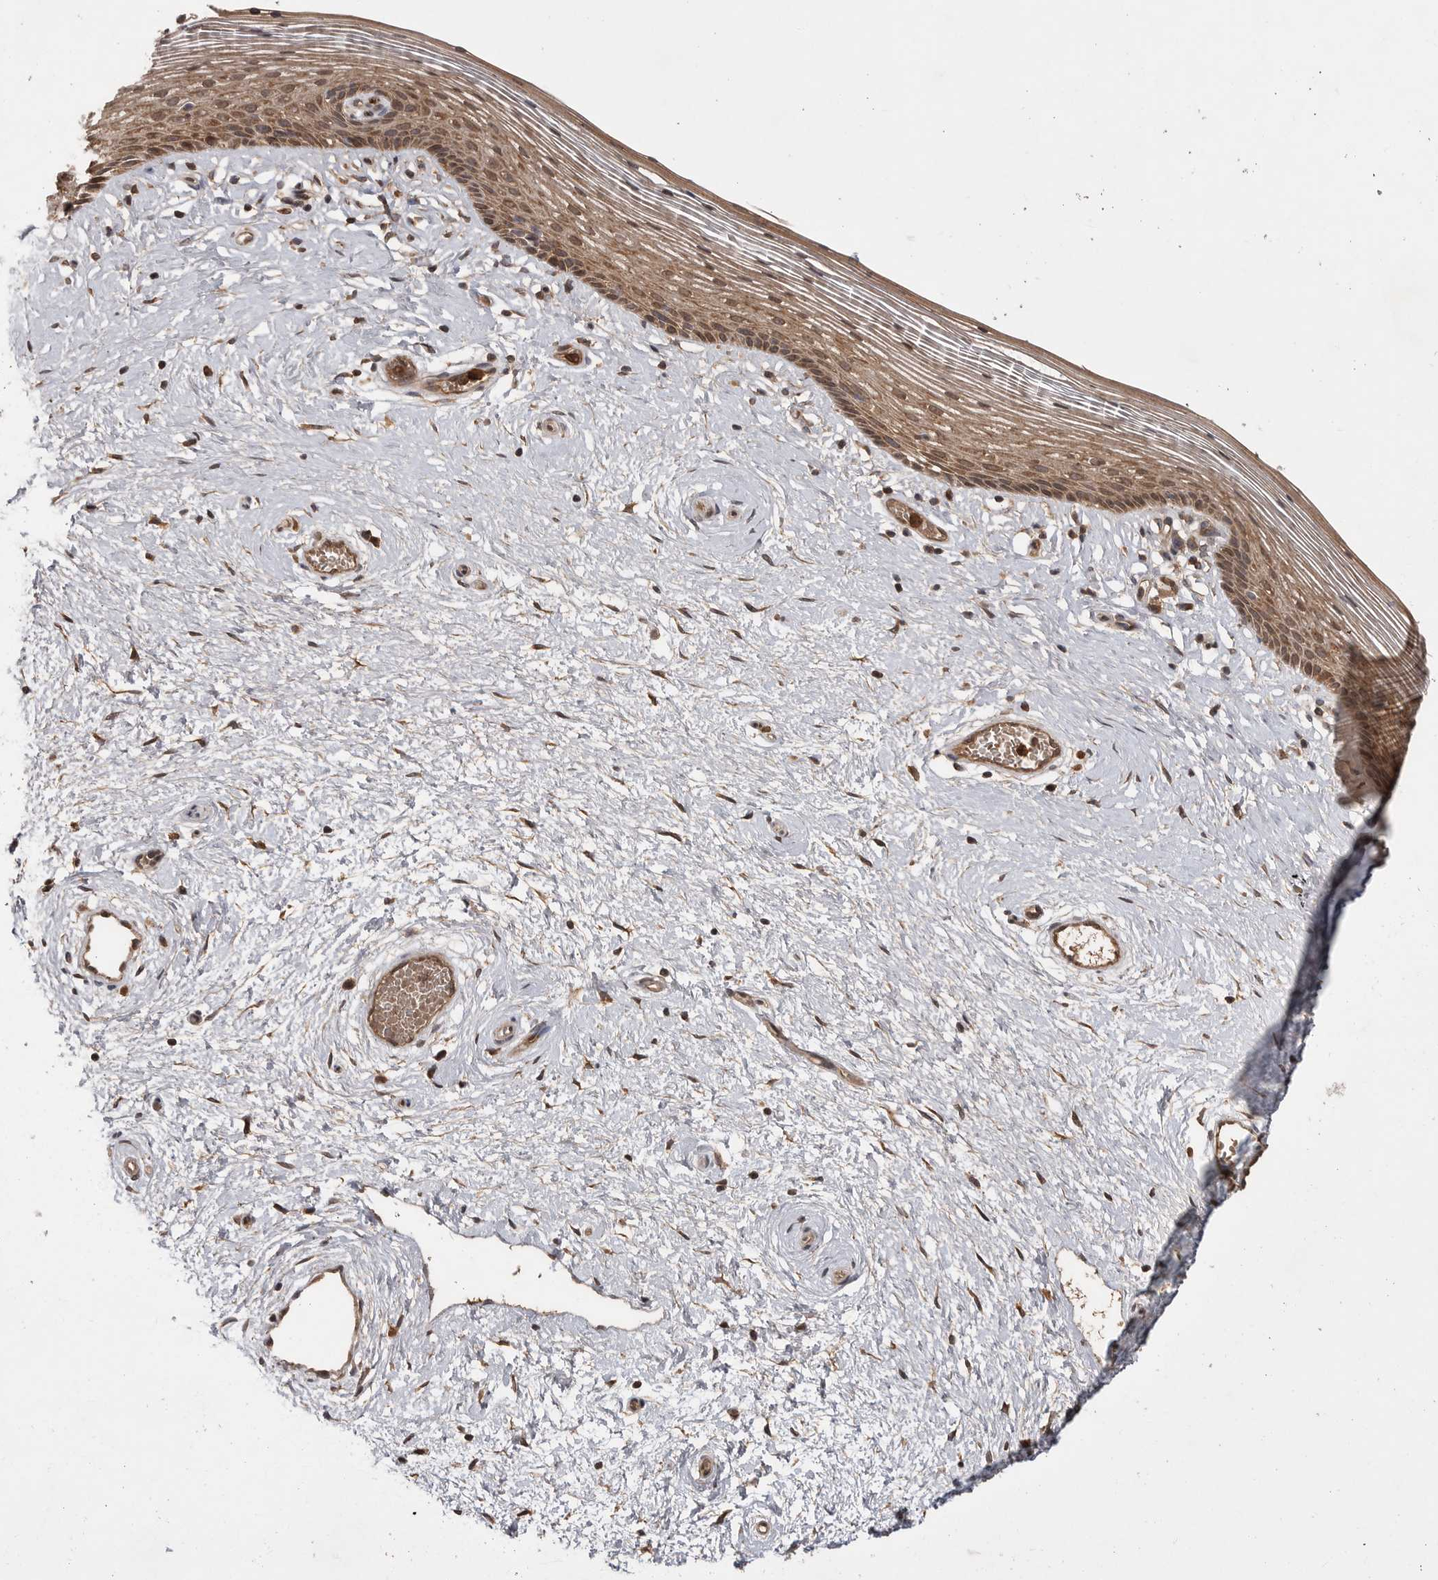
{"staining": {"intensity": "moderate", "quantity": ">75%", "location": "cytoplasmic/membranous"}, "tissue": "vagina", "cell_type": "Squamous epithelial cells", "image_type": "normal", "snomed": [{"axis": "morphology", "description": "Normal tissue, NOS"}, {"axis": "topography", "description": "Vagina"}], "caption": "A brown stain shows moderate cytoplasmic/membranous positivity of a protein in squamous epithelial cells of benign human vagina. (IHC, brightfield microscopy, high magnification).", "gene": "VN1R4", "patient": {"sex": "female", "age": 46}}